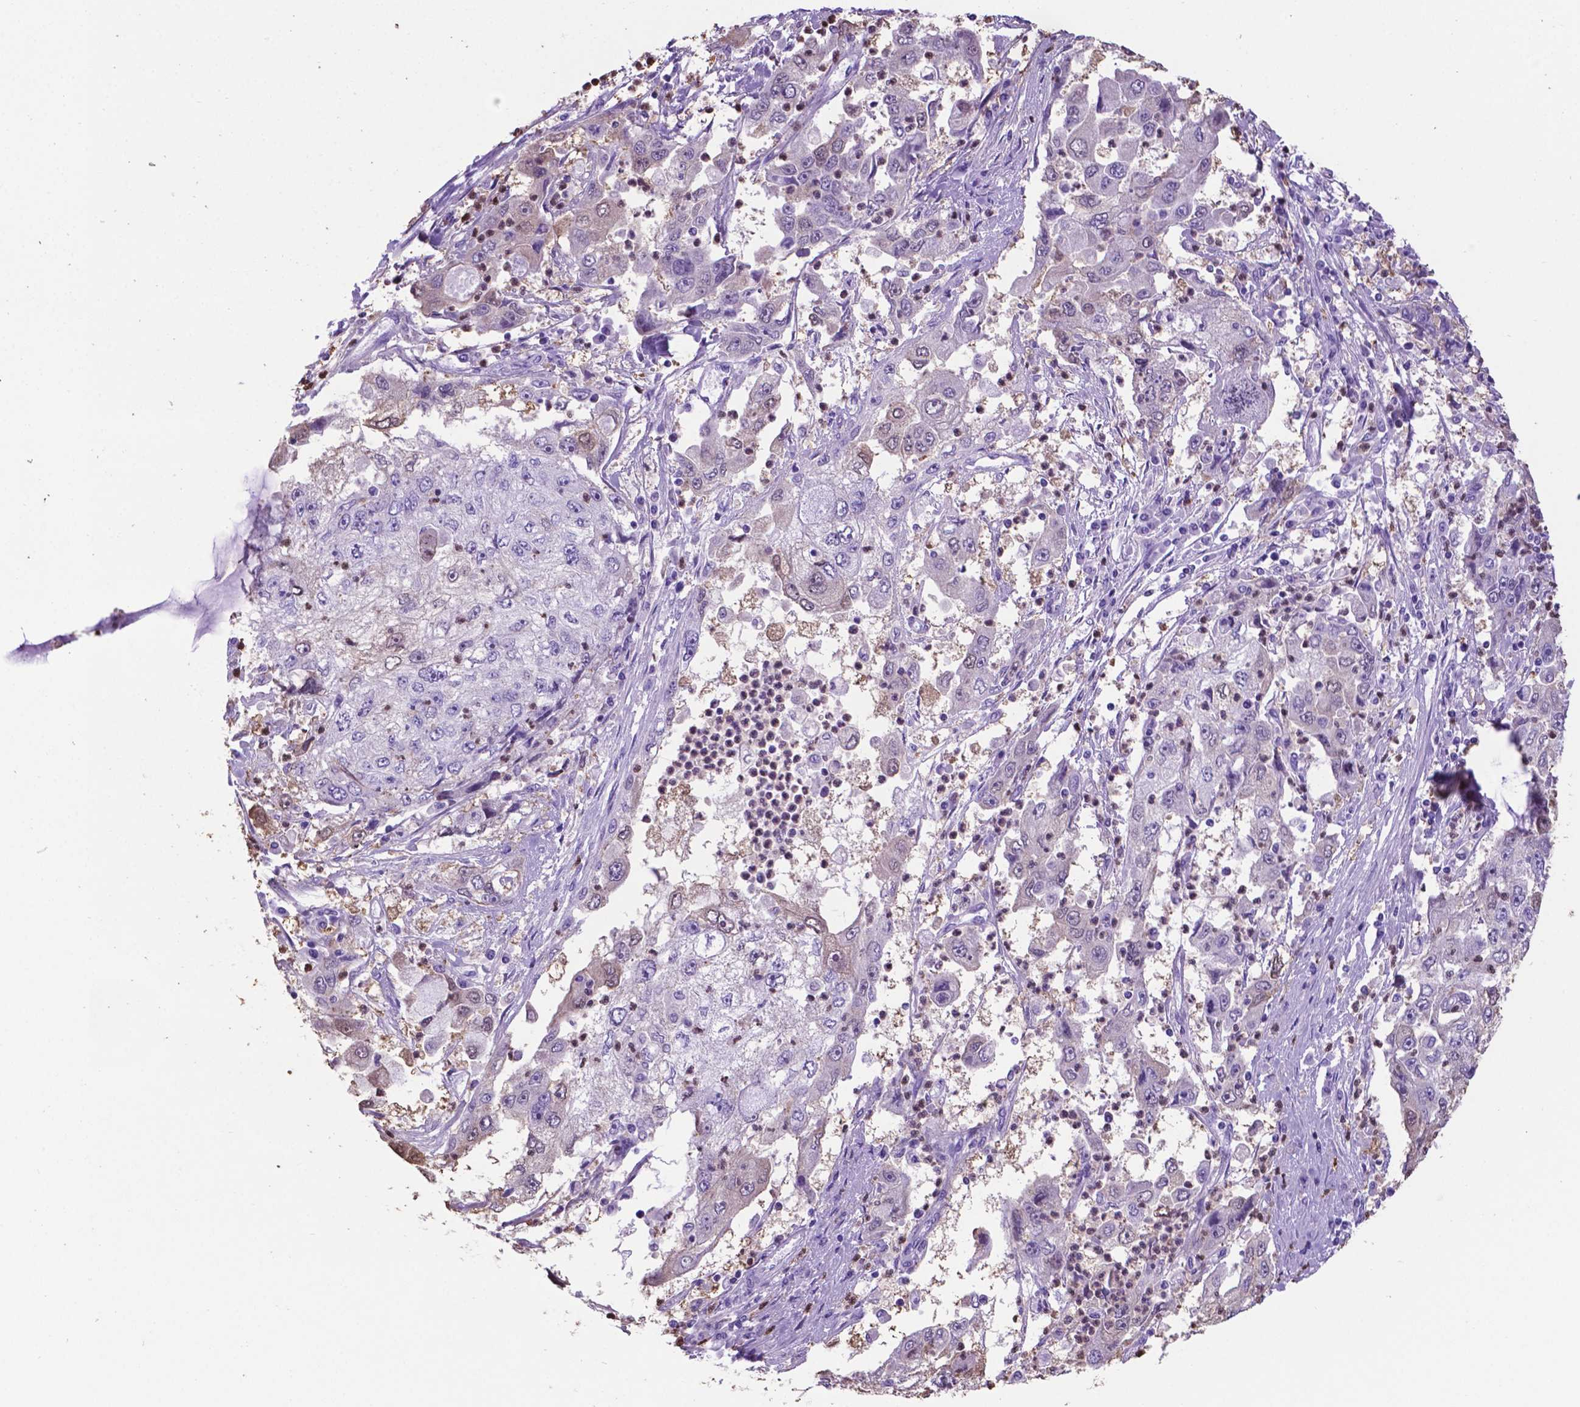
{"staining": {"intensity": "negative", "quantity": "none", "location": "none"}, "tissue": "cervical cancer", "cell_type": "Tumor cells", "image_type": "cancer", "snomed": [{"axis": "morphology", "description": "Squamous cell carcinoma, NOS"}, {"axis": "topography", "description": "Cervix"}], "caption": "IHC of human cervical cancer exhibits no staining in tumor cells.", "gene": "LZTR1", "patient": {"sex": "female", "age": 36}}